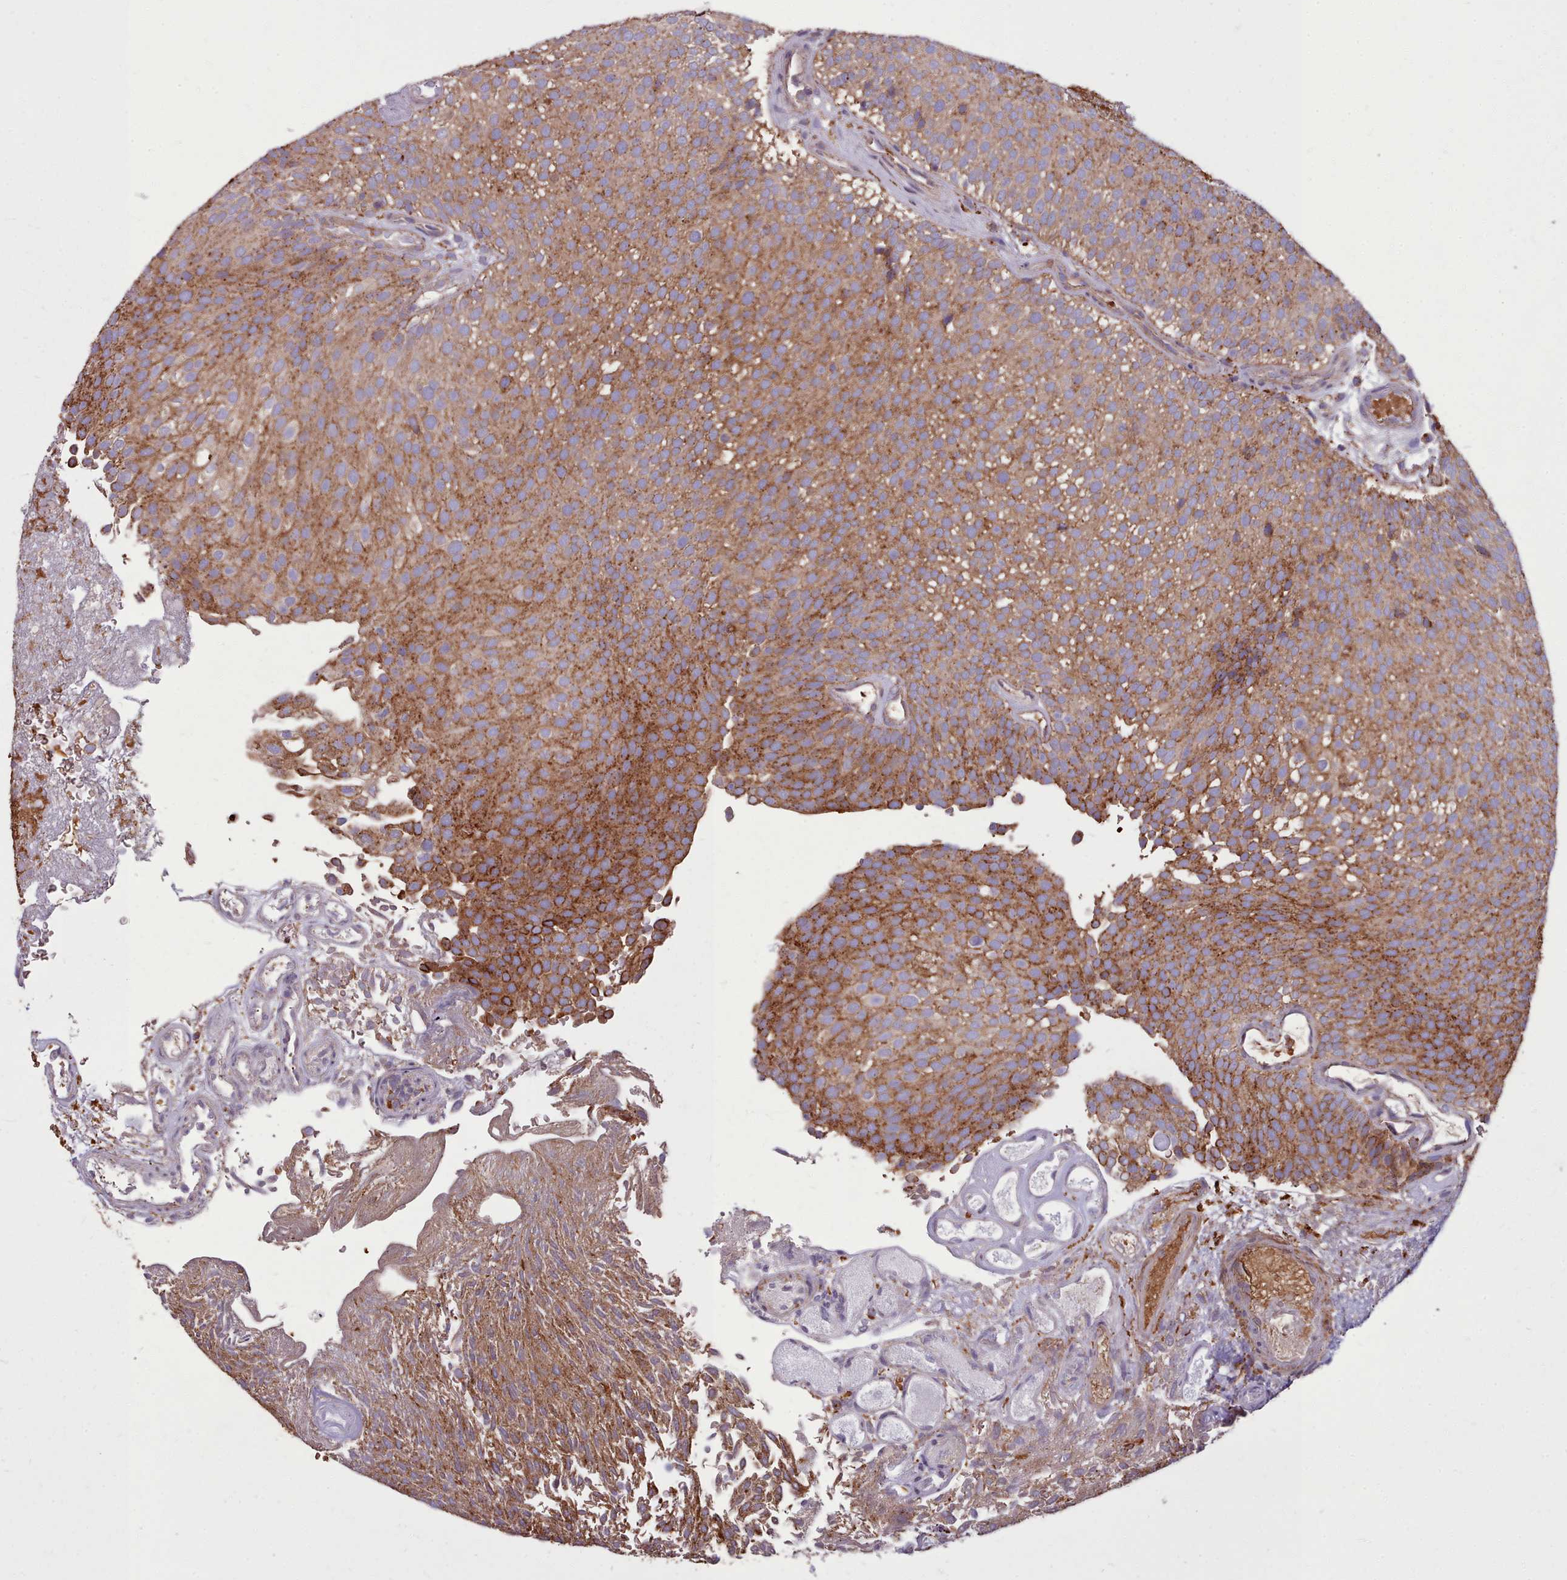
{"staining": {"intensity": "strong", "quantity": ">75%", "location": "cytoplasmic/membranous"}, "tissue": "urothelial cancer", "cell_type": "Tumor cells", "image_type": "cancer", "snomed": [{"axis": "morphology", "description": "Urothelial carcinoma, Low grade"}, {"axis": "topography", "description": "Urinary bladder"}], "caption": "IHC photomicrograph of human urothelial cancer stained for a protein (brown), which reveals high levels of strong cytoplasmic/membranous positivity in approximately >75% of tumor cells.", "gene": "PACSIN3", "patient": {"sex": "male", "age": 78}}